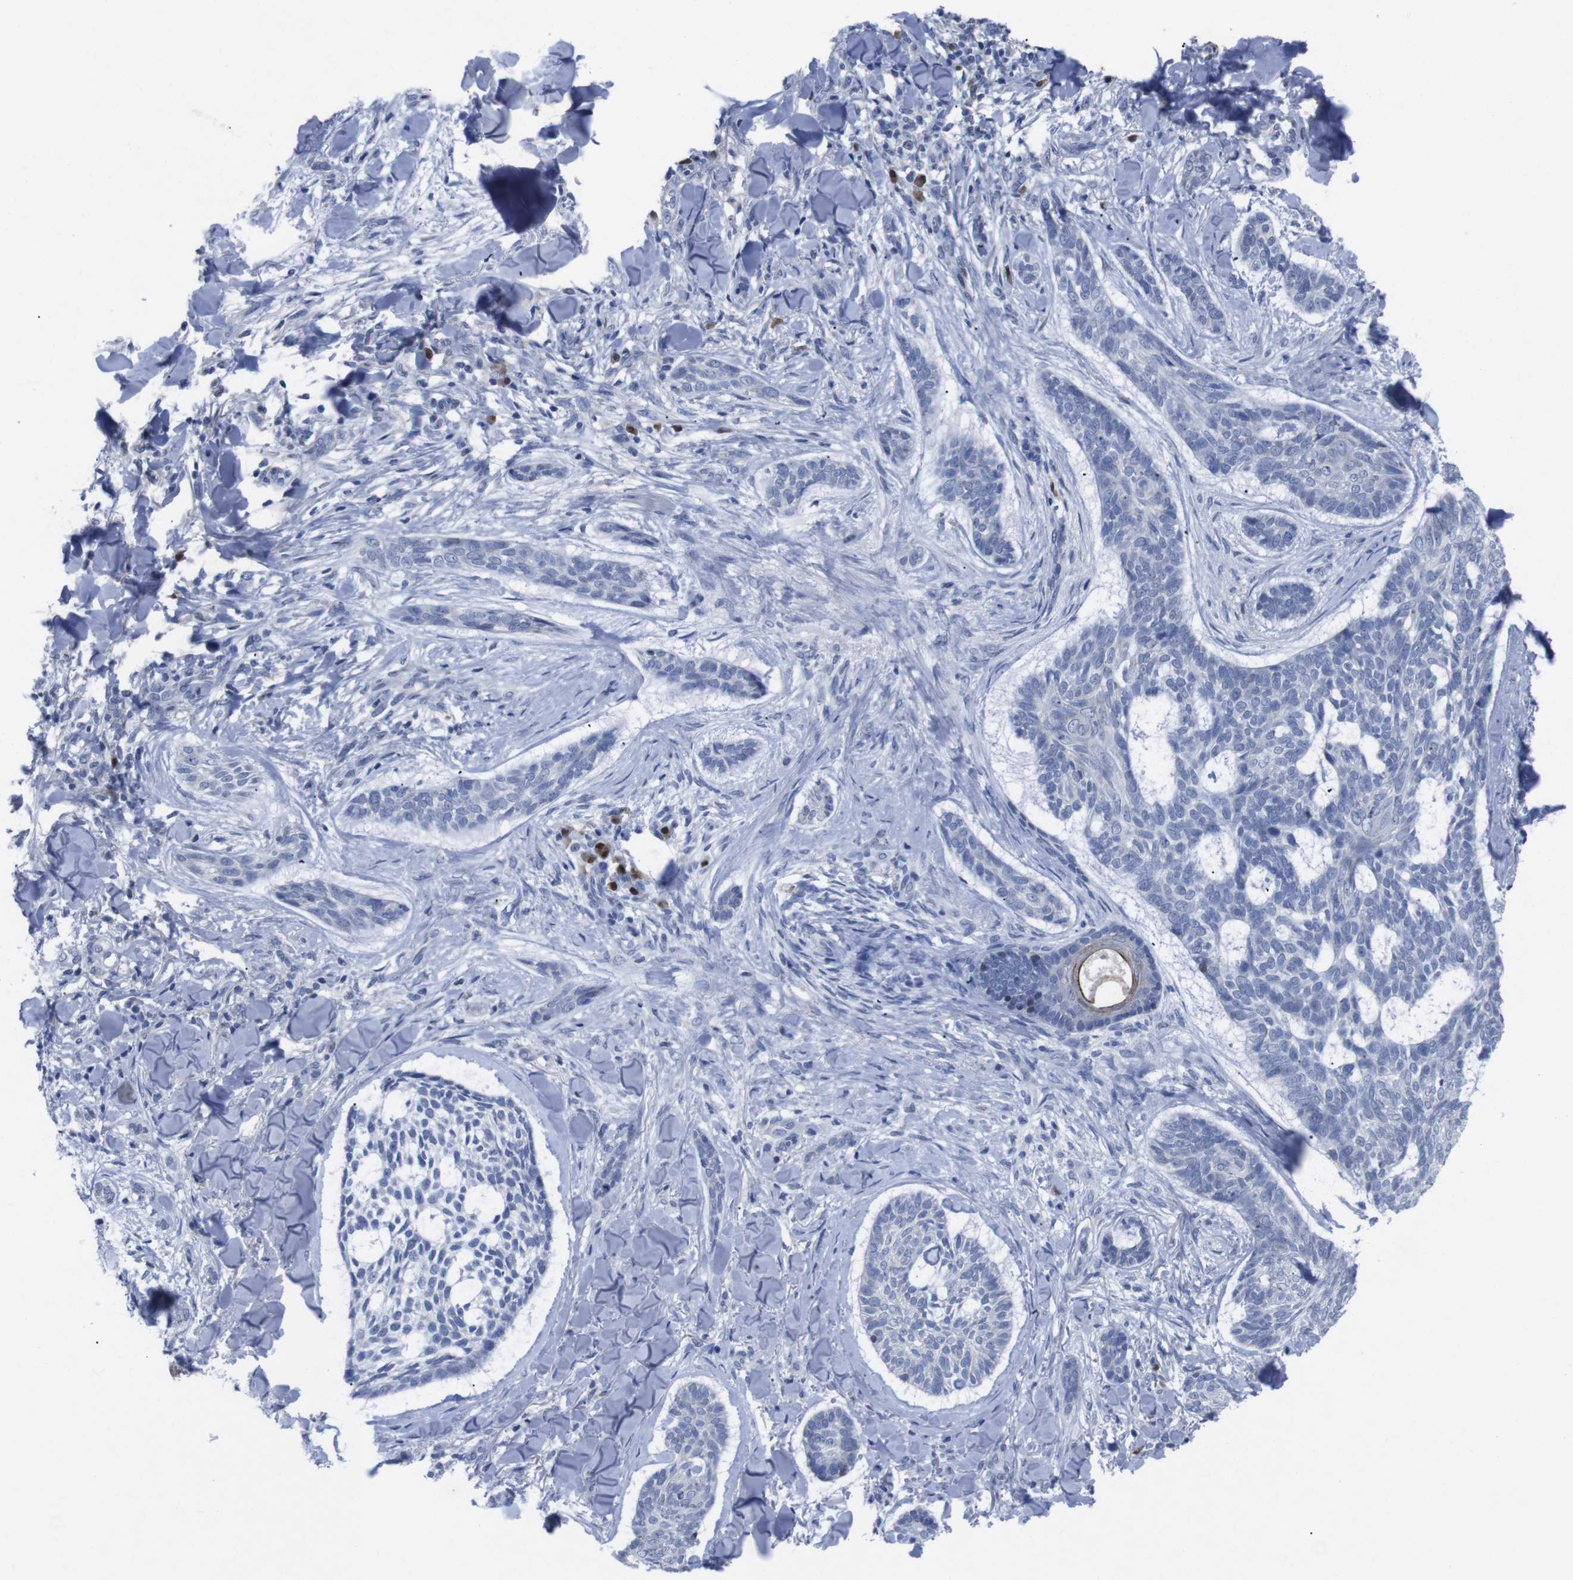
{"staining": {"intensity": "negative", "quantity": "none", "location": "none"}, "tissue": "skin cancer", "cell_type": "Tumor cells", "image_type": "cancer", "snomed": [{"axis": "morphology", "description": "Basal cell carcinoma"}, {"axis": "topography", "description": "Skin"}], "caption": "DAB immunohistochemical staining of skin cancer displays no significant positivity in tumor cells.", "gene": "IRF4", "patient": {"sex": "male", "age": 43}}